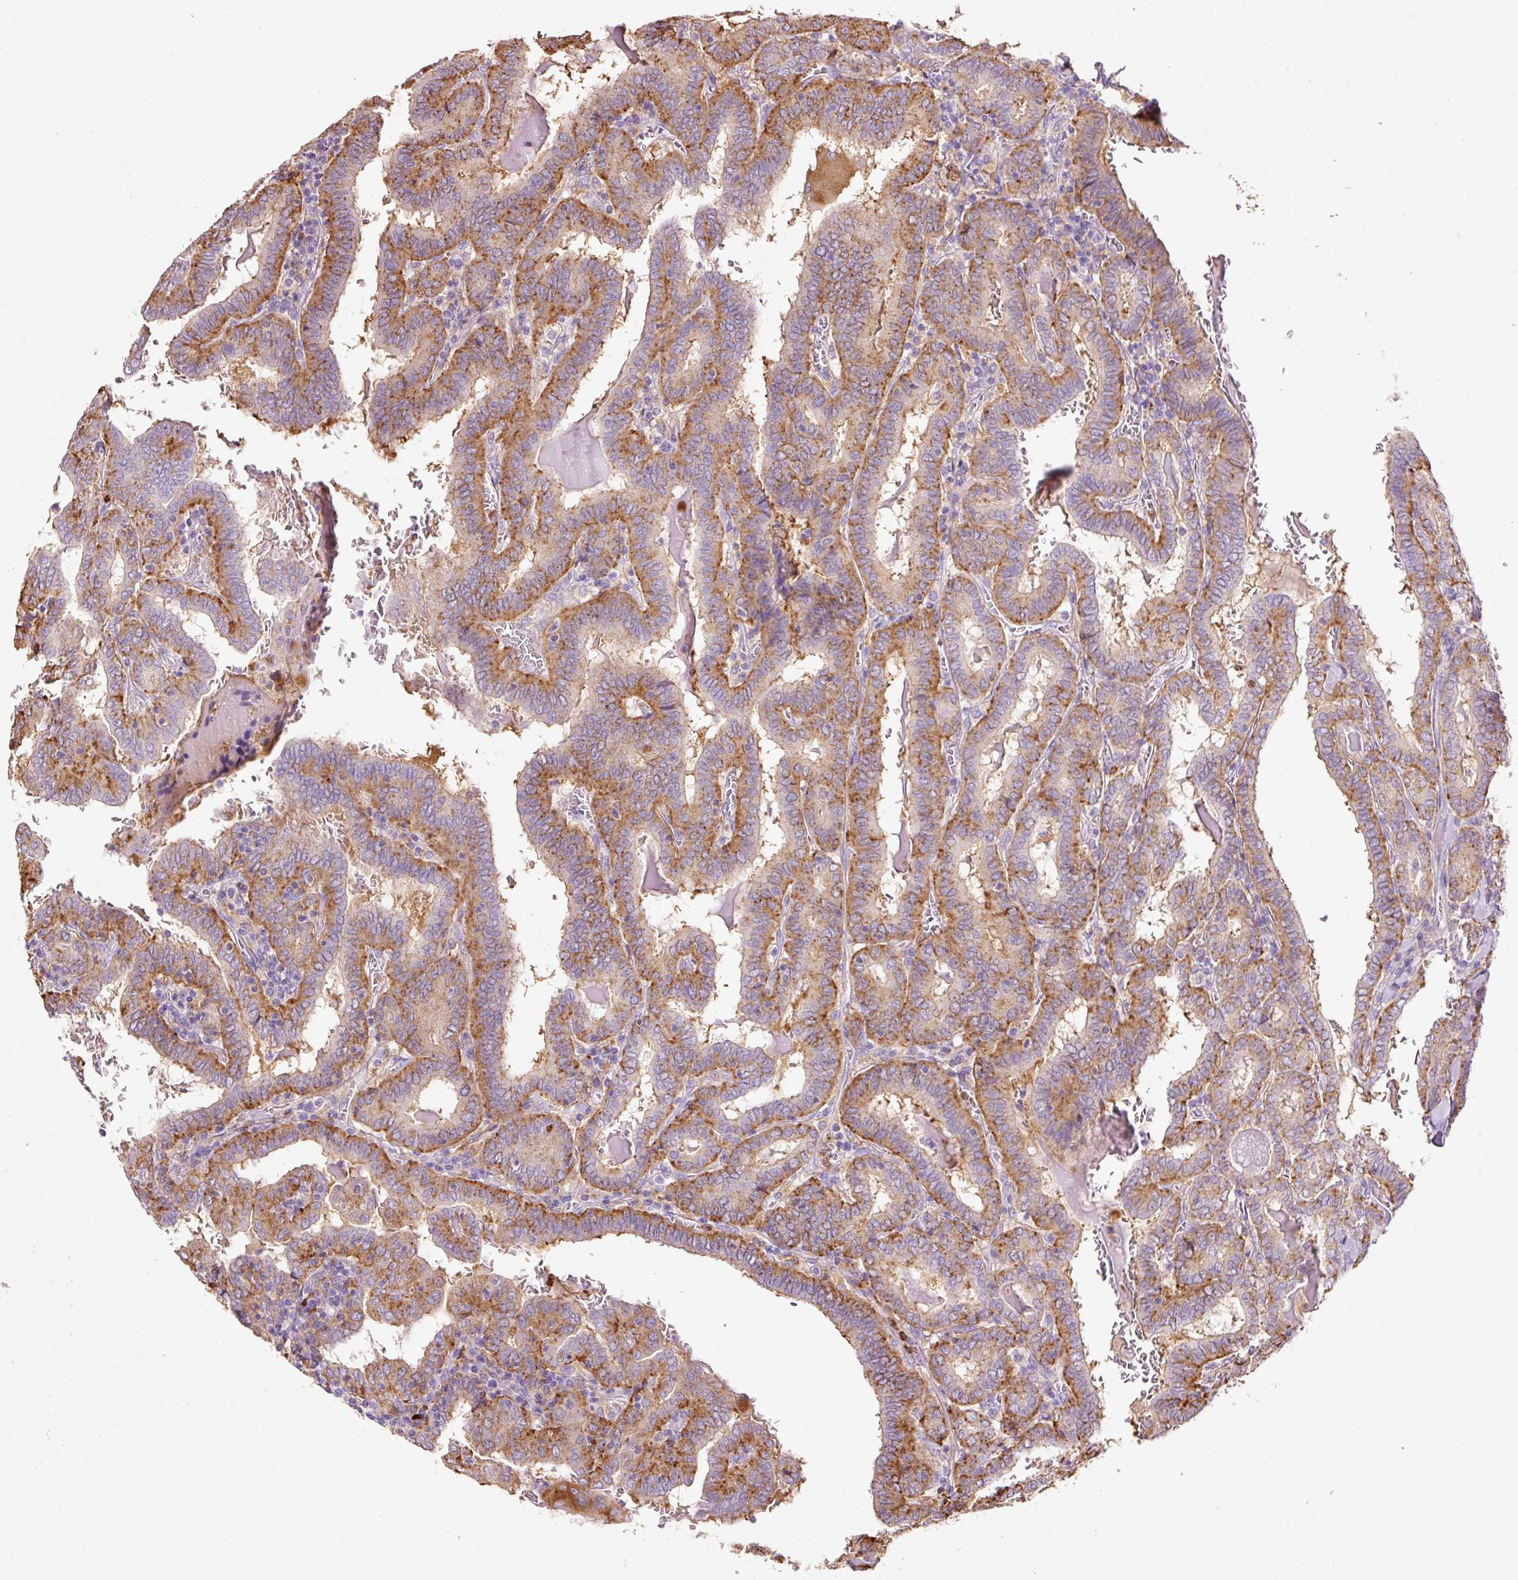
{"staining": {"intensity": "moderate", "quantity": ">75%", "location": "cytoplasmic/membranous"}, "tissue": "thyroid cancer", "cell_type": "Tumor cells", "image_type": "cancer", "snomed": [{"axis": "morphology", "description": "Papillary adenocarcinoma, NOS"}, {"axis": "topography", "description": "Thyroid gland"}], "caption": "Protein expression analysis of human thyroid cancer reveals moderate cytoplasmic/membranous expression in approximately >75% of tumor cells.", "gene": "TMC8", "patient": {"sex": "female", "age": 72}}